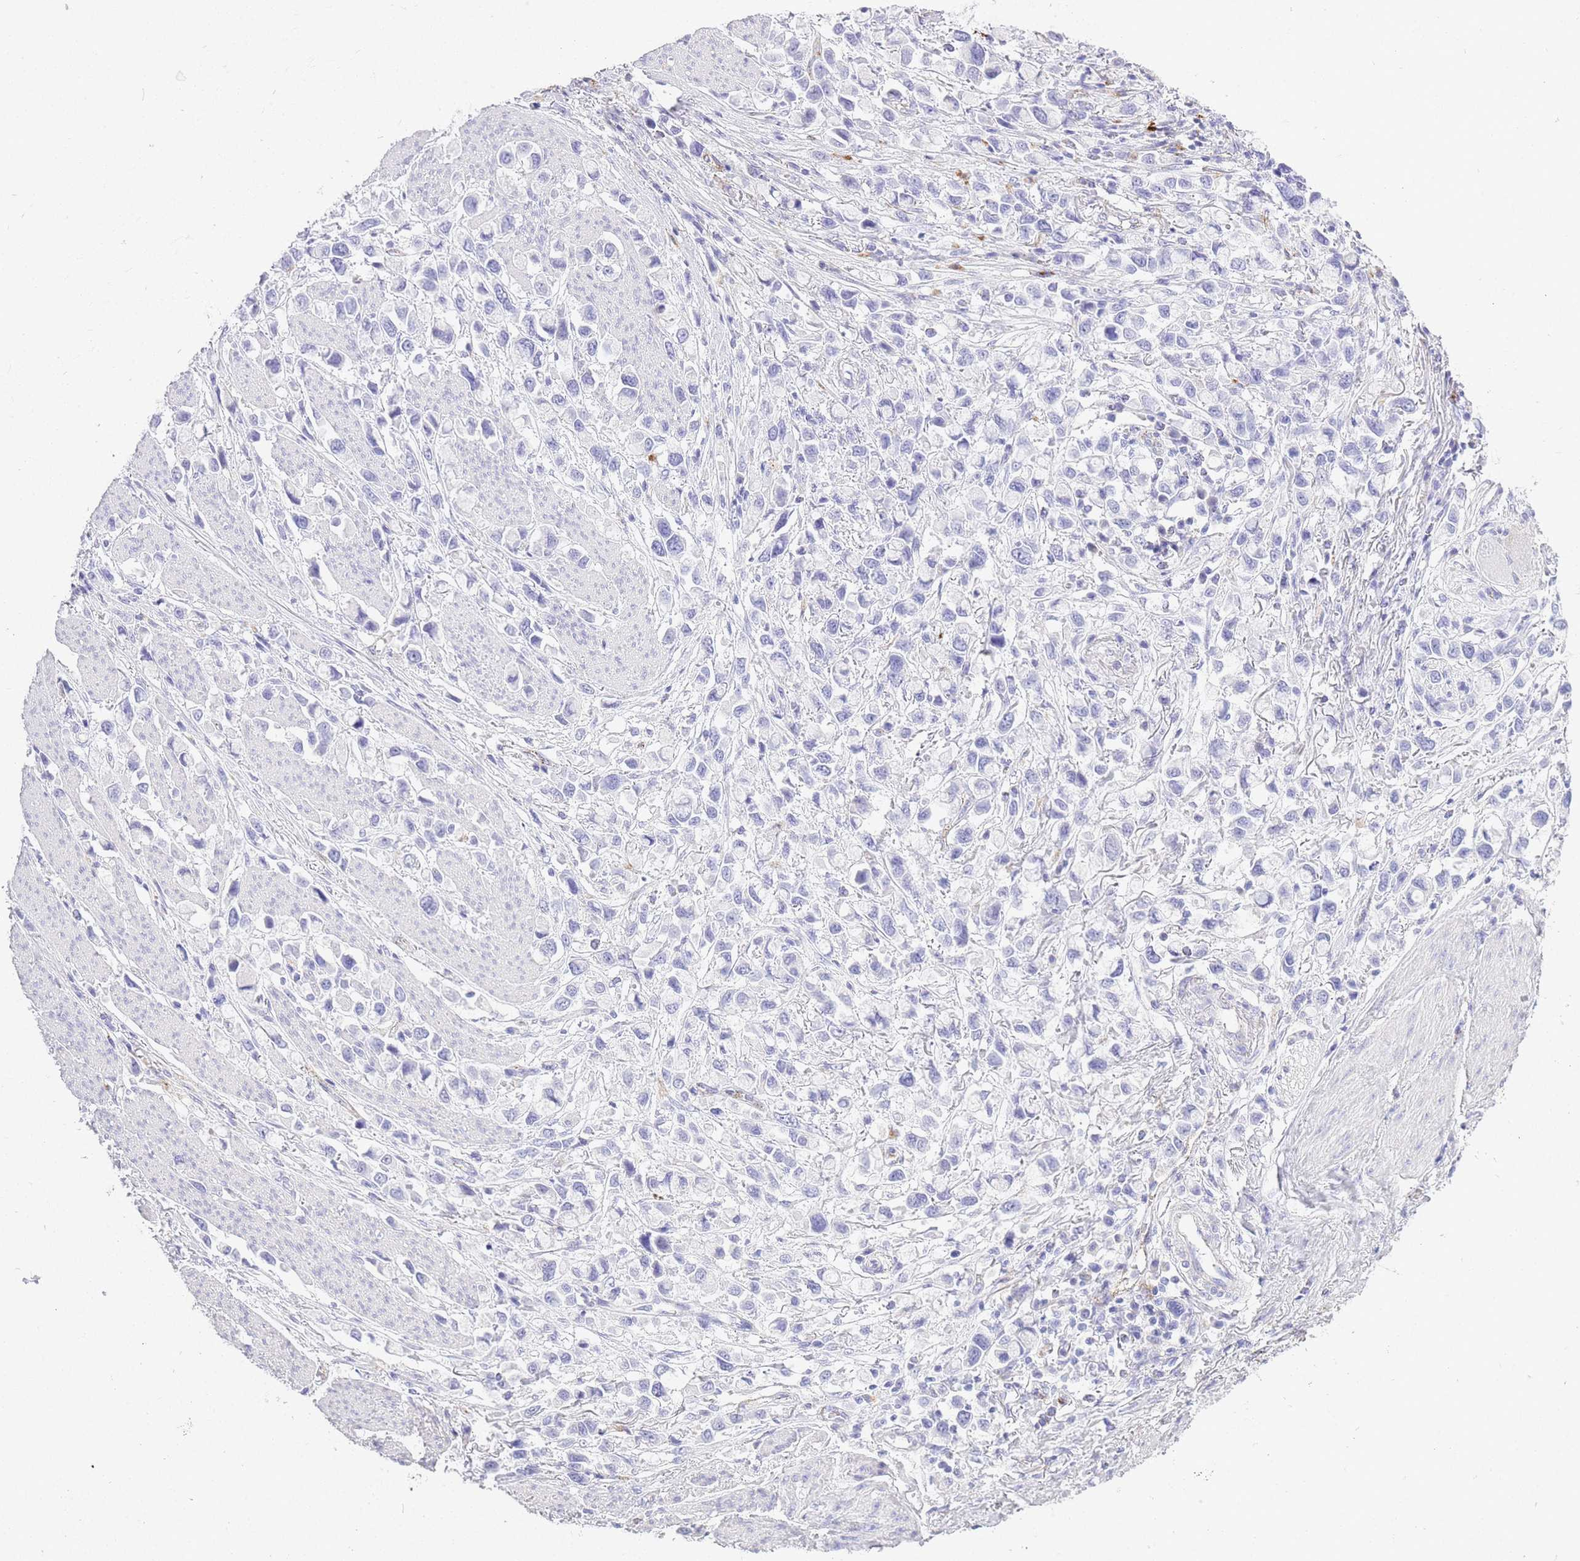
{"staining": {"intensity": "negative", "quantity": "none", "location": "none"}, "tissue": "stomach cancer", "cell_type": "Tumor cells", "image_type": "cancer", "snomed": [{"axis": "morphology", "description": "Adenocarcinoma, NOS"}, {"axis": "topography", "description": "Stomach"}], "caption": "This is an immunohistochemistry image of human stomach adenocarcinoma. There is no expression in tumor cells.", "gene": "RHO", "patient": {"sex": "female", "age": 81}}